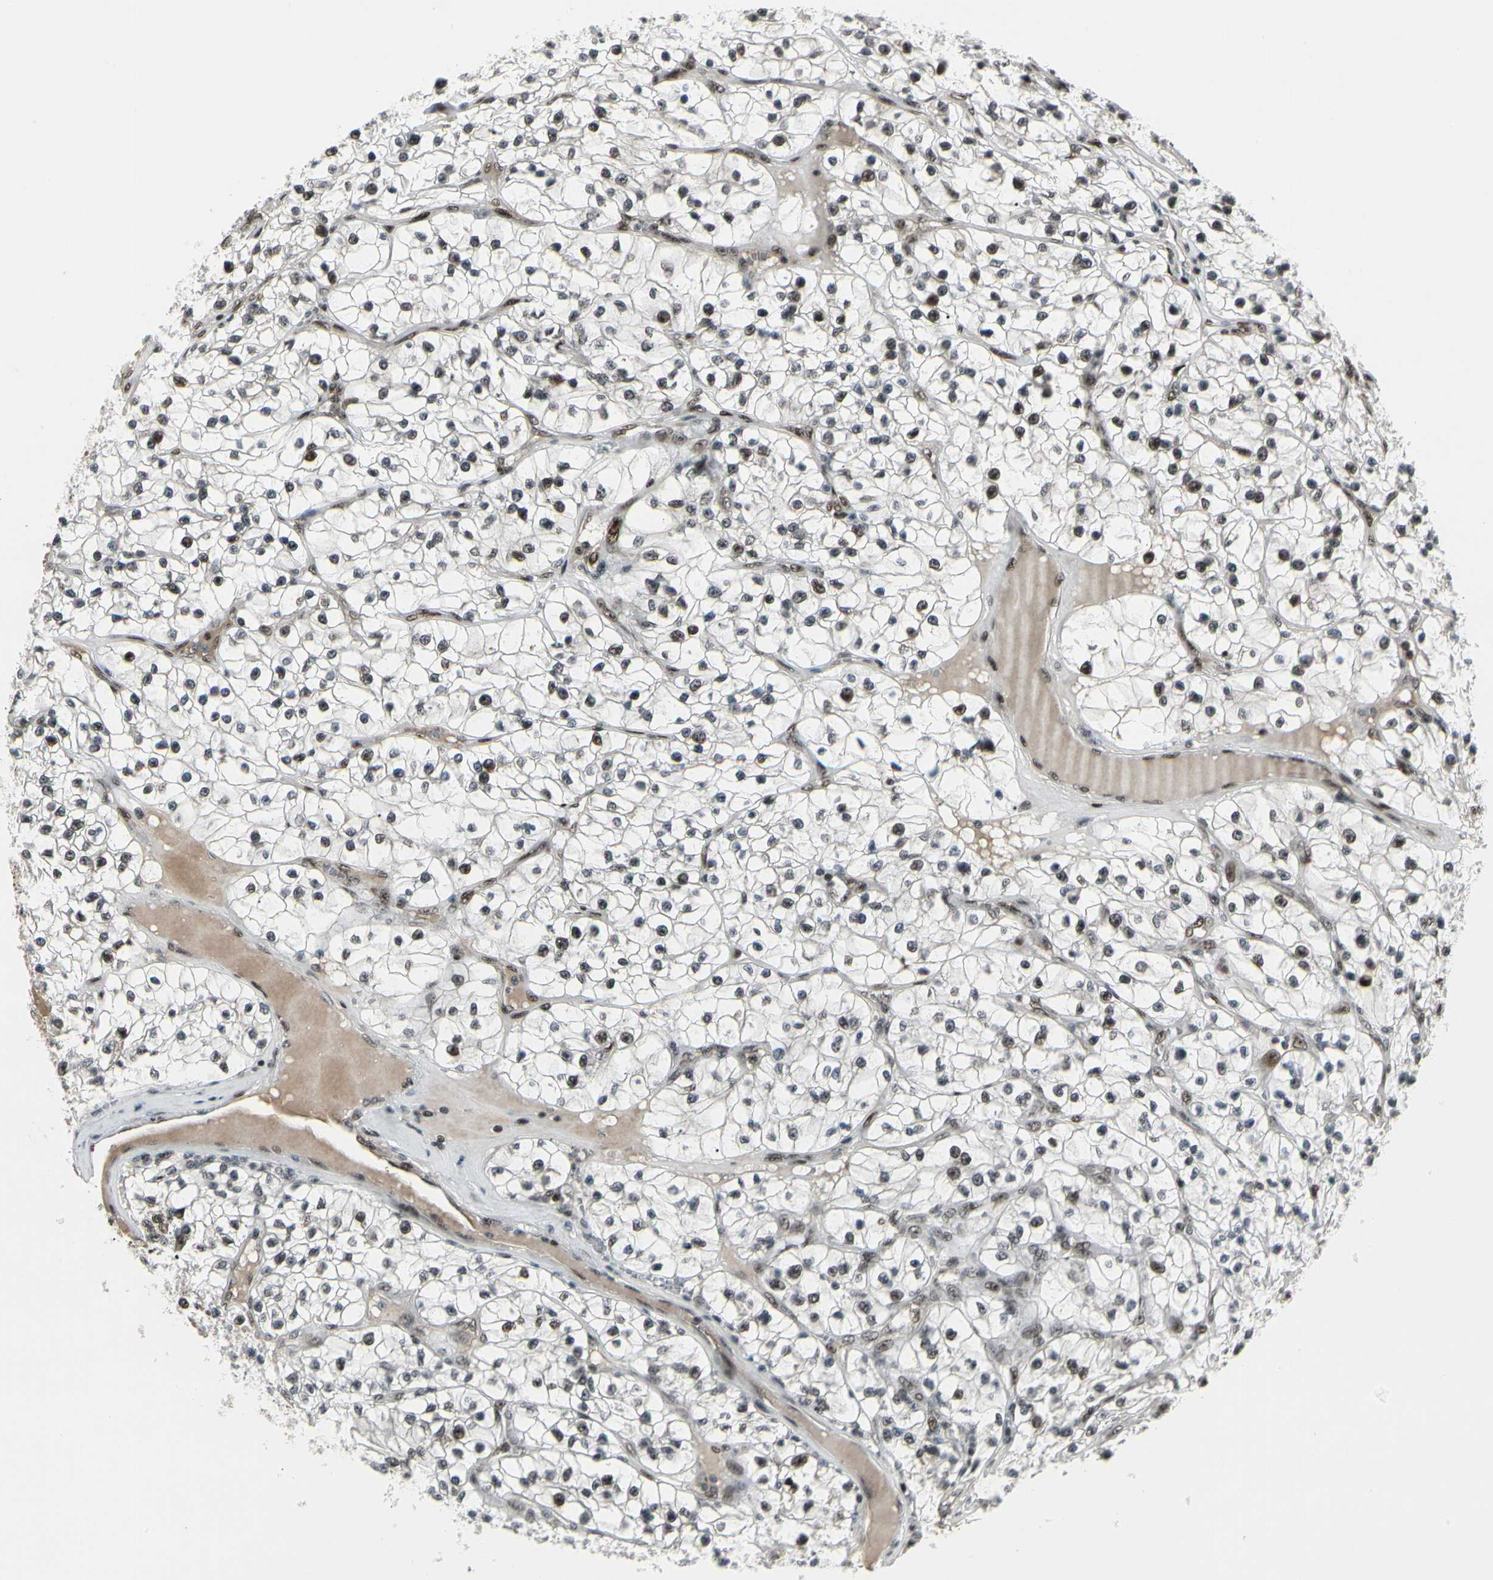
{"staining": {"intensity": "strong", "quantity": ">75%", "location": "nuclear"}, "tissue": "renal cancer", "cell_type": "Tumor cells", "image_type": "cancer", "snomed": [{"axis": "morphology", "description": "Adenocarcinoma, NOS"}, {"axis": "topography", "description": "Kidney"}], "caption": "IHC (DAB (3,3'-diaminobenzidine)) staining of human renal cancer (adenocarcinoma) demonstrates strong nuclear protein expression in approximately >75% of tumor cells. (DAB (3,3'-diaminobenzidine) = brown stain, brightfield microscopy at high magnification).", "gene": "FOXJ2", "patient": {"sex": "female", "age": 57}}